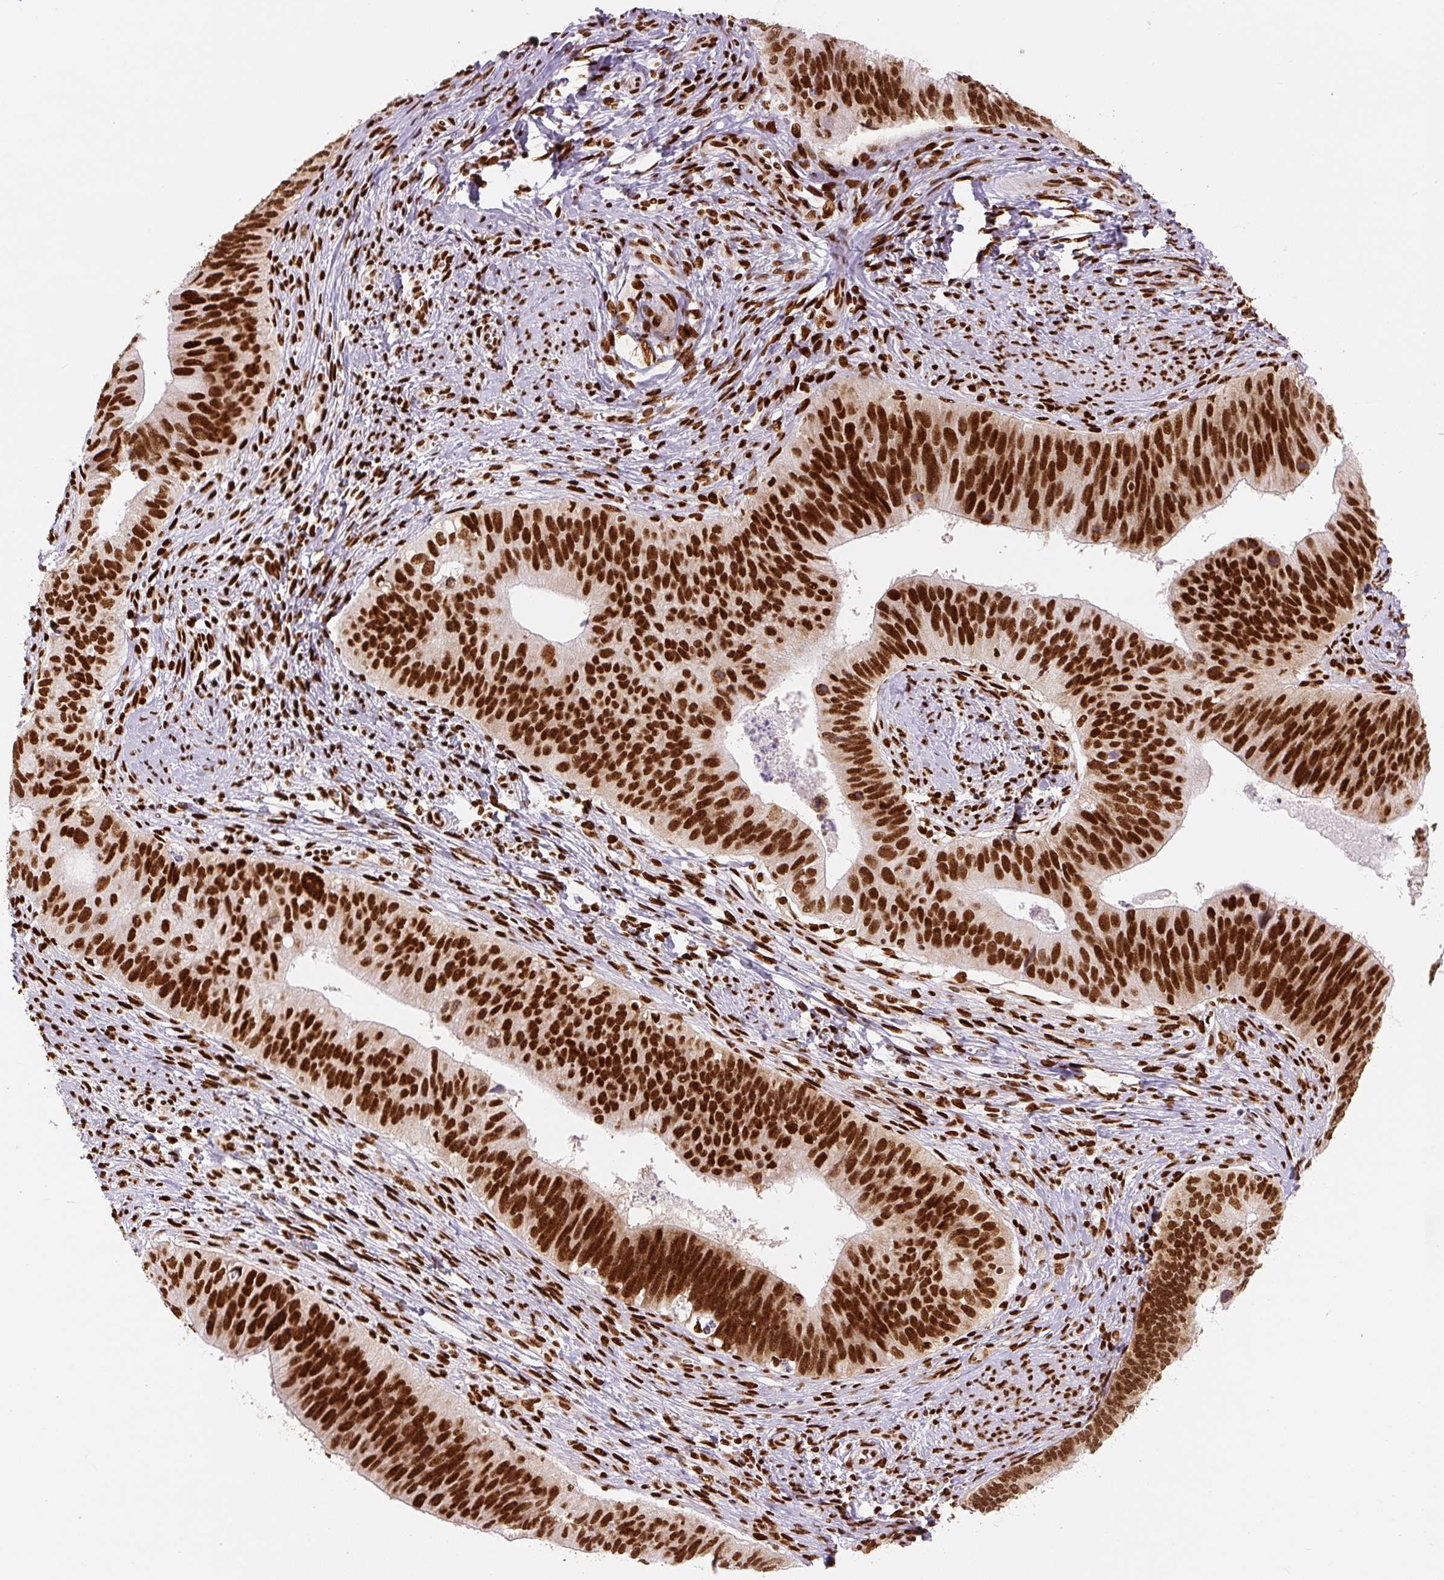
{"staining": {"intensity": "strong", "quantity": ">75%", "location": "nuclear"}, "tissue": "cervical cancer", "cell_type": "Tumor cells", "image_type": "cancer", "snomed": [{"axis": "morphology", "description": "Adenocarcinoma, NOS"}, {"axis": "topography", "description": "Cervix"}], "caption": "Immunohistochemistry micrograph of adenocarcinoma (cervical) stained for a protein (brown), which reveals high levels of strong nuclear expression in approximately >75% of tumor cells.", "gene": "FUS", "patient": {"sex": "female", "age": 42}}